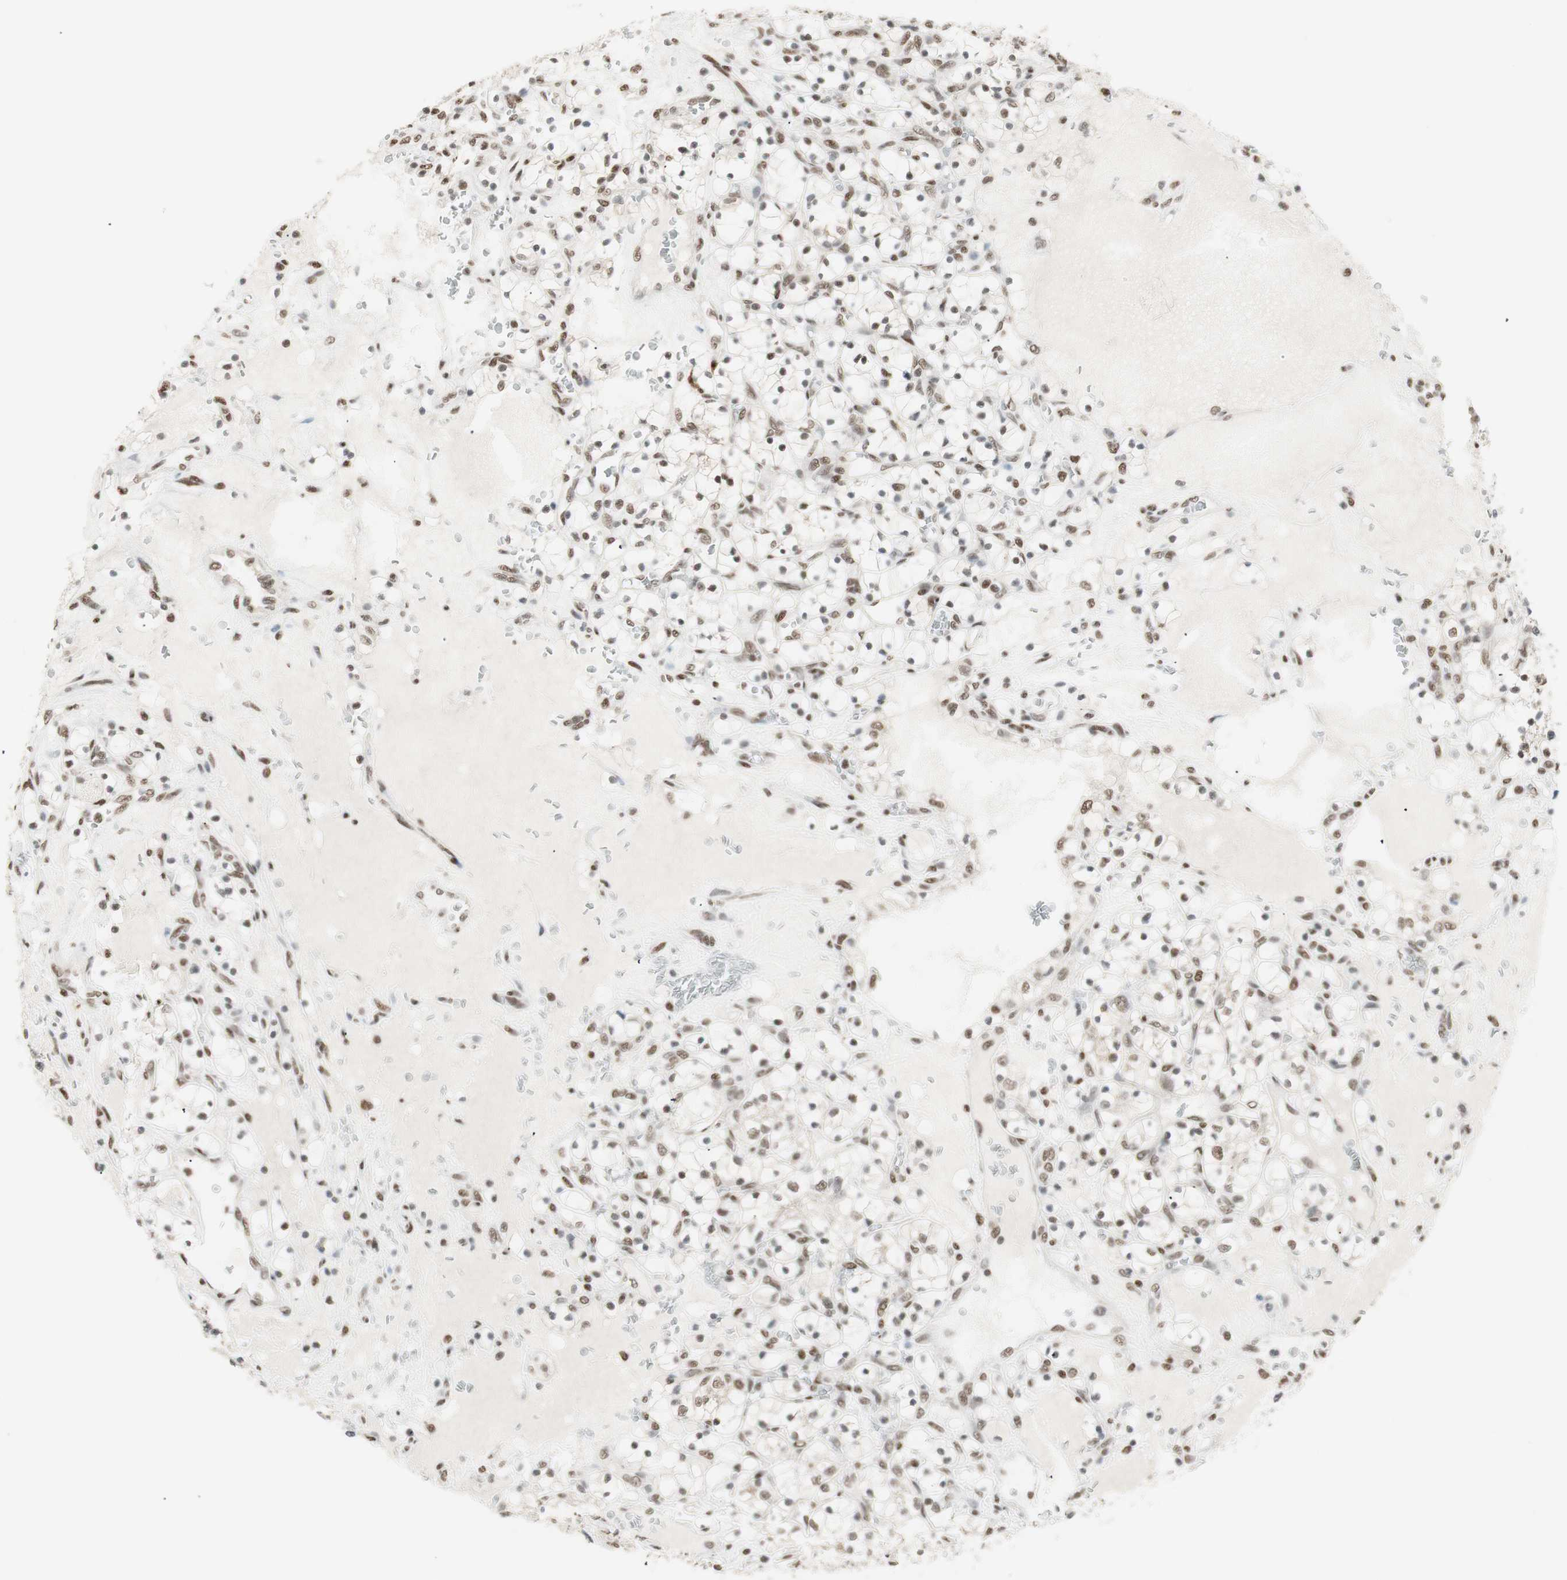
{"staining": {"intensity": "moderate", "quantity": "25%-75%", "location": "nuclear"}, "tissue": "renal cancer", "cell_type": "Tumor cells", "image_type": "cancer", "snomed": [{"axis": "morphology", "description": "Adenocarcinoma, NOS"}, {"axis": "topography", "description": "Kidney"}], "caption": "Immunohistochemistry image of renal cancer stained for a protein (brown), which demonstrates medium levels of moderate nuclear expression in about 25%-75% of tumor cells.", "gene": "SMARCE1", "patient": {"sex": "female", "age": 69}}